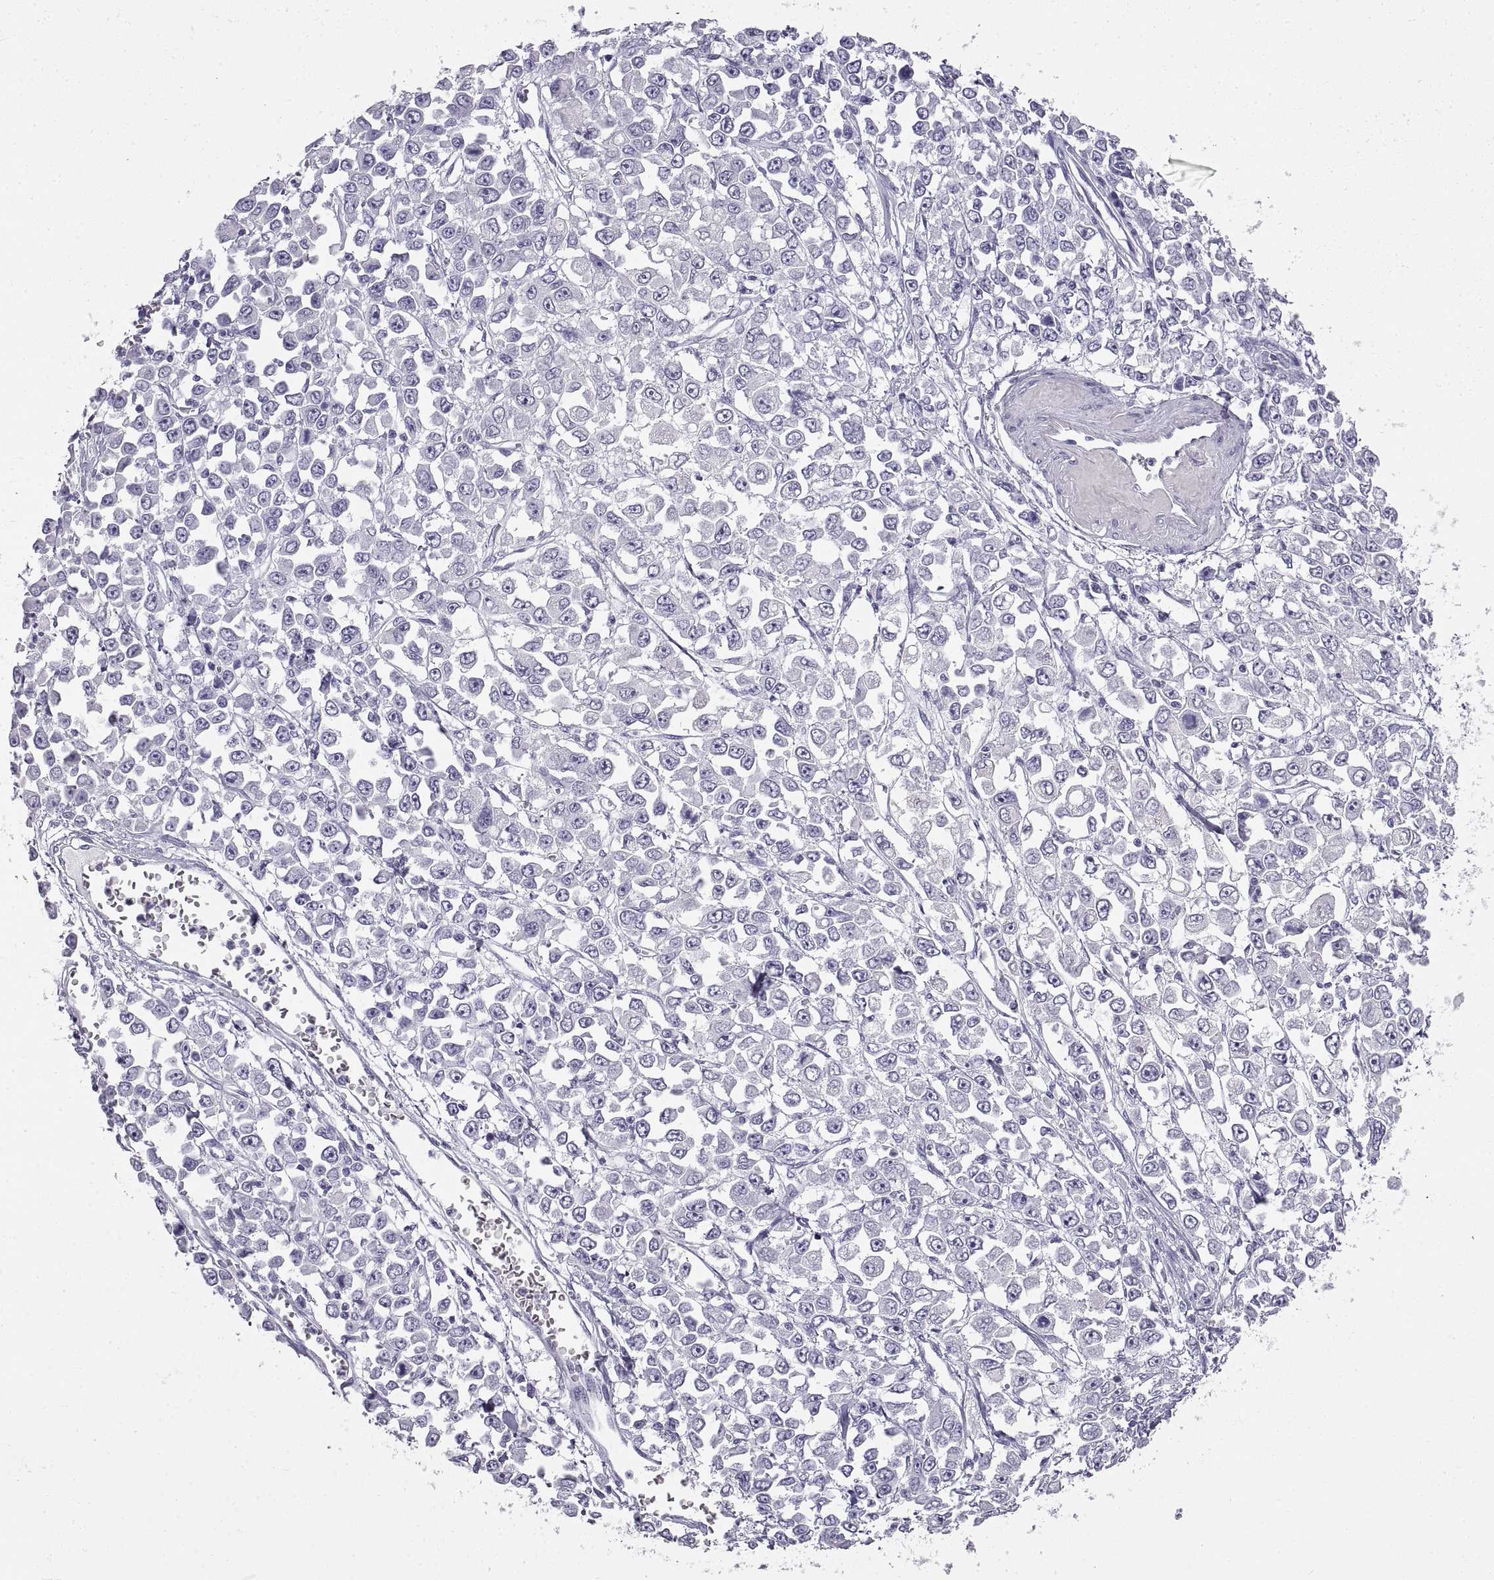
{"staining": {"intensity": "negative", "quantity": "none", "location": "none"}, "tissue": "stomach cancer", "cell_type": "Tumor cells", "image_type": "cancer", "snomed": [{"axis": "morphology", "description": "Adenocarcinoma, NOS"}, {"axis": "topography", "description": "Stomach, upper"}], "caption": "High magnification brightfield microscopy of stomach cancer (adenocarcinoma) stained with DAB (3,3'-diaminobenzidine) (brown) and counterstained with hematoxylin (blue): tumor cells show no significant staining.", "gene": "RLBP1", "patient": {"sex": "male", "age": 70}}